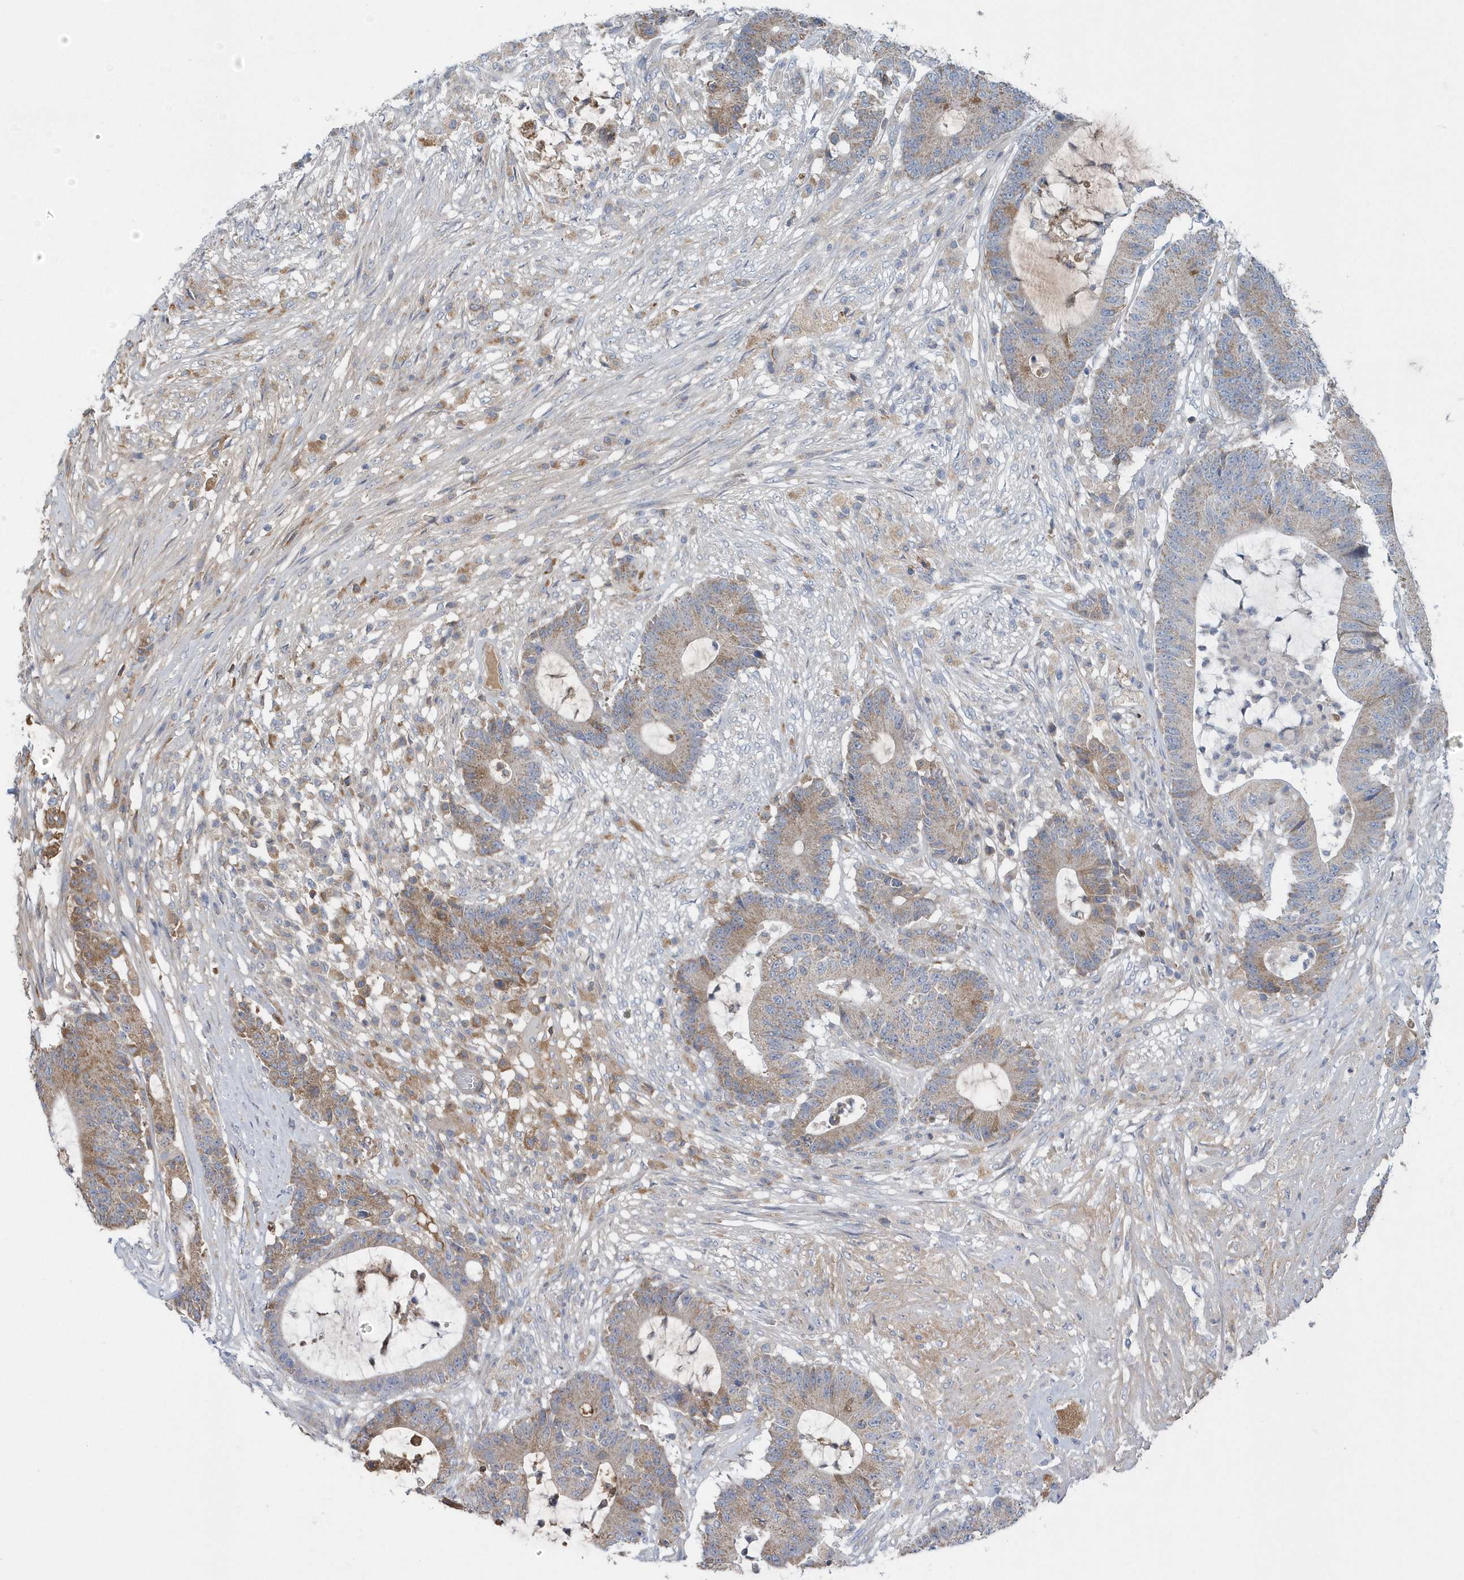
{"staining": {"intensity": "weak", "quantity": "25%-75%", "location": "cytoplasmic/membranous"}, "tissue": "colorectal cancer", "cell_type": "Tumor cells", "image_type": "cancer", "snomed": [{"axis": "morphology", "description": "Adenocarcinoma, NOS"}, {"axis": "topography", "description": "Colon"}], "caption": "DAB (3,3'-diaminobenzidine) immunohistochemical staining of human colorectal cancer demonstrates weak cytoplasmic/membranous protein expression in about 25%-75% of tumor cells. (brown staining indicates protein expression, while blue staining denotes nuclei).", "gene": "SPATA18", "patient": {"sex": "female", "age": 84}}